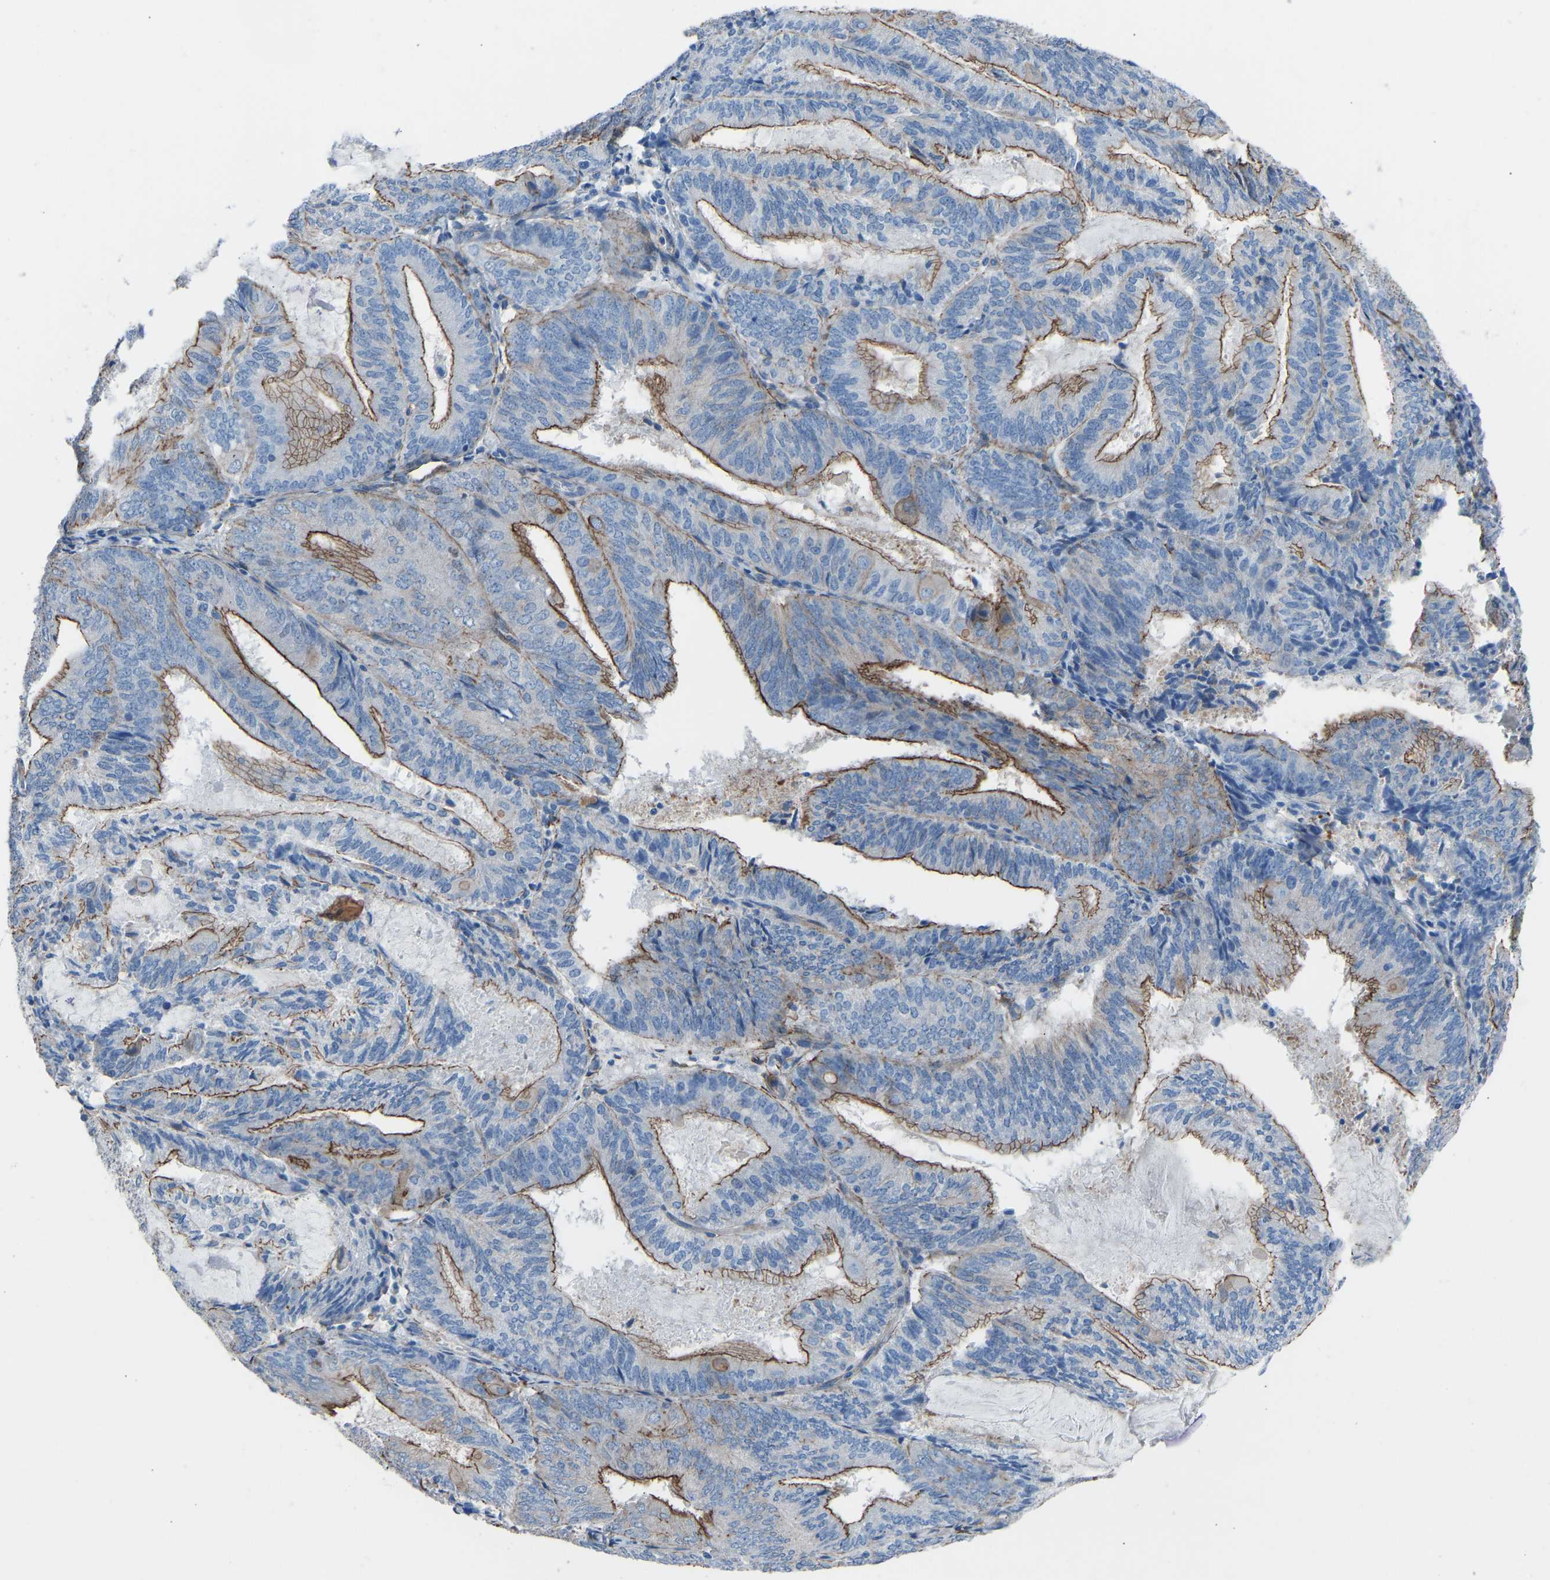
{"staining": {"intensity": "strong", "quantity": "<25%", "location": "cytoplasmic/membranous"}, "tissue": "endometrial cancer", "cell_type": "Tumor cells", "image_type": "cancer", "snomed": [{"axis": "morphology", "description": "Adenocarcinoma, NOS"}, {"axis": "topography", "description": "Endometrium"}], "caption": "Strong cytoplasmic/membranous positivity for a protein is appreciated in about <25% of tumor cells of adenocarcinoma (endometrial) using immunohistochemistry (IHC).", "gene": "MYH10", "patient": {"sex": "female", "age": 81}}